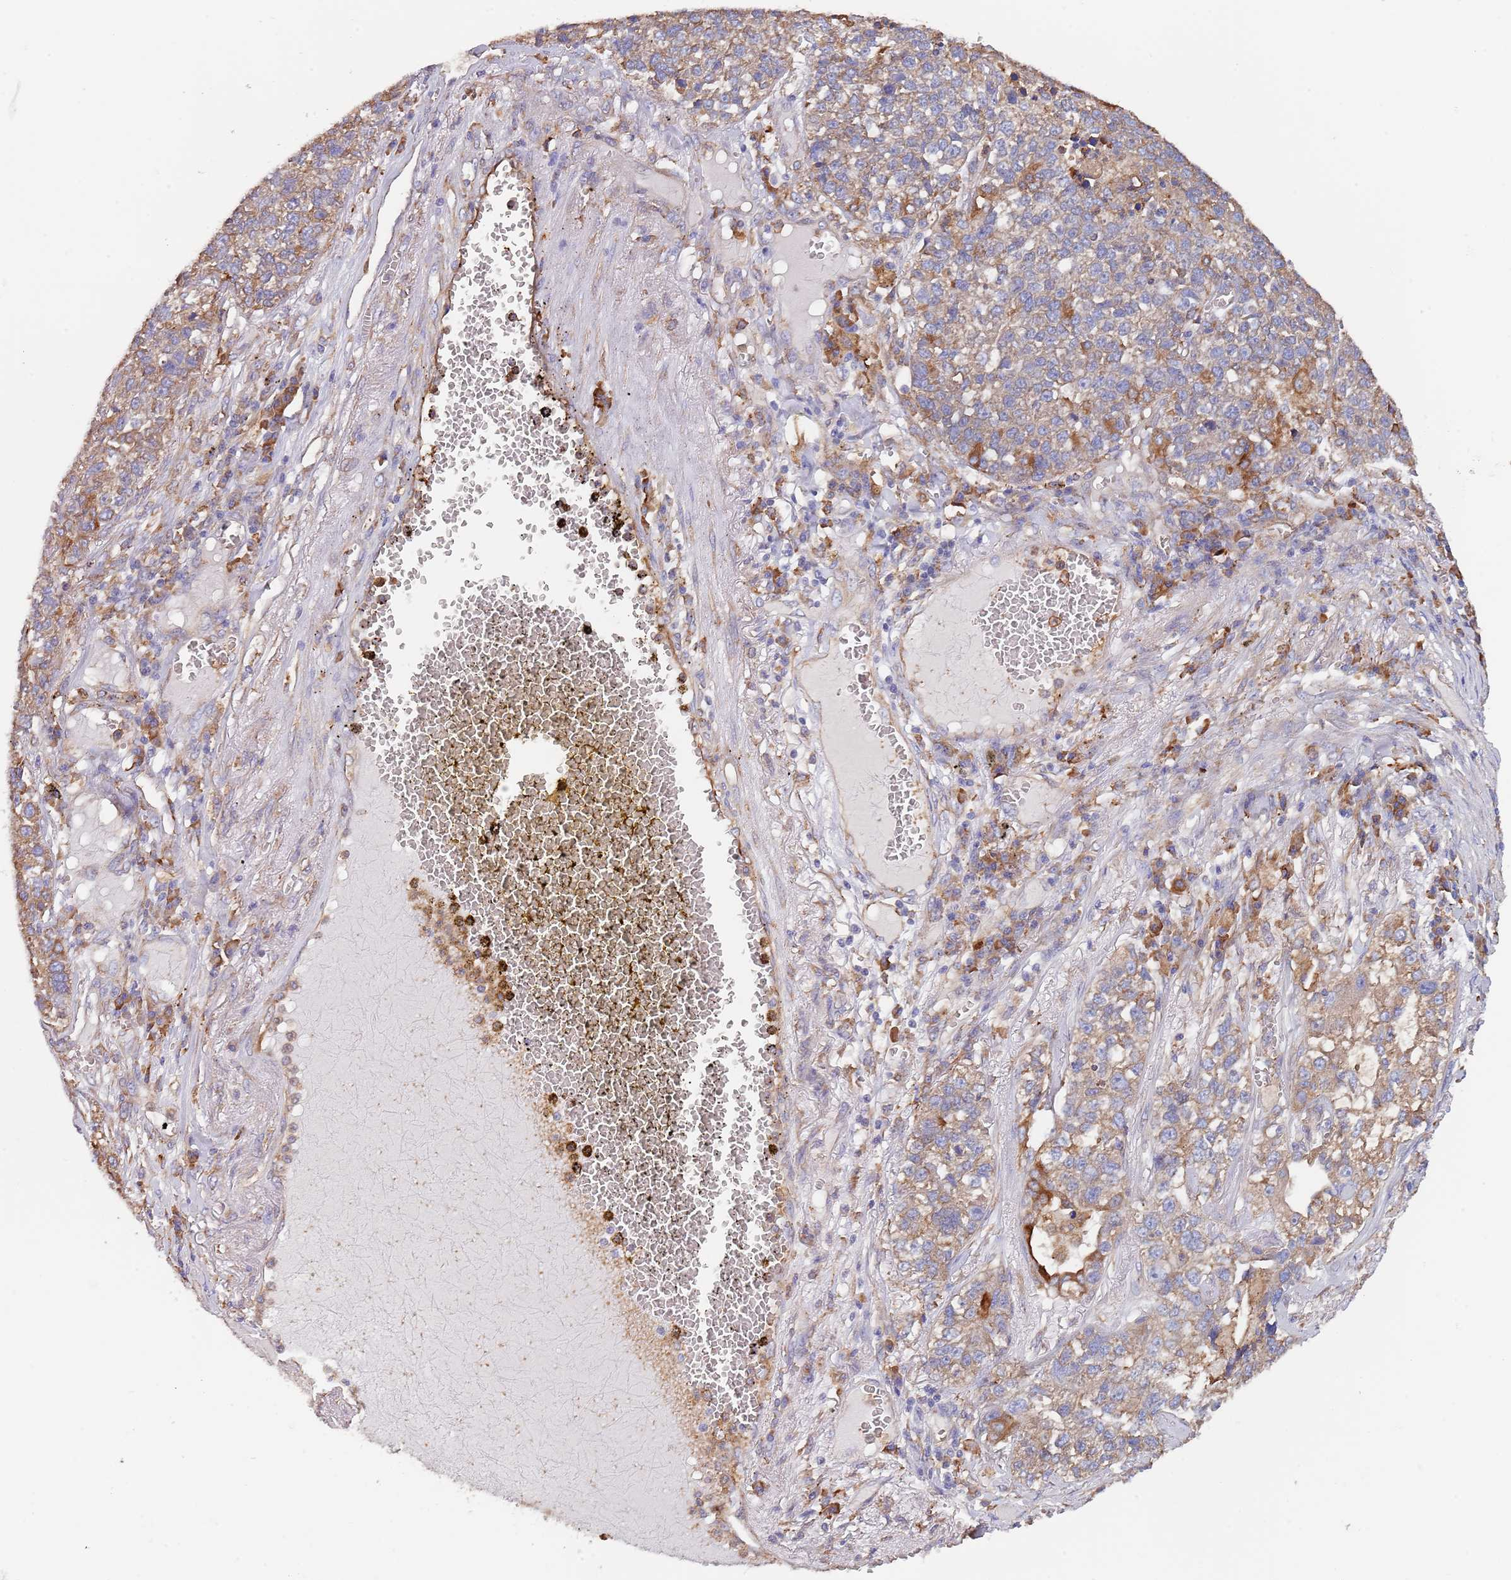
{"staining": {"intensity": "weak", "quantity": "25%-75%", "location": "cytoplasmic/membranous"}, "tissue": "lung cancer", "cell_type": "Tumor cells", "image_type": "cancer", "snomed": [{"axis": "morphology", "description": "Adenocarcinoma, NOS"}, {"axis": "topography", "description": "Lung"}], "caption": "Immunohistochemistry (IHC) micrograph of adenocarcinoma (lung) stained for a protein (brown), which displays low levels of weak cytoplasmic/membranous expression in about 25%-75% of tumor cells.", "gene": "DCUN1D3", "patient": {"sex": "male", "age": 49}}